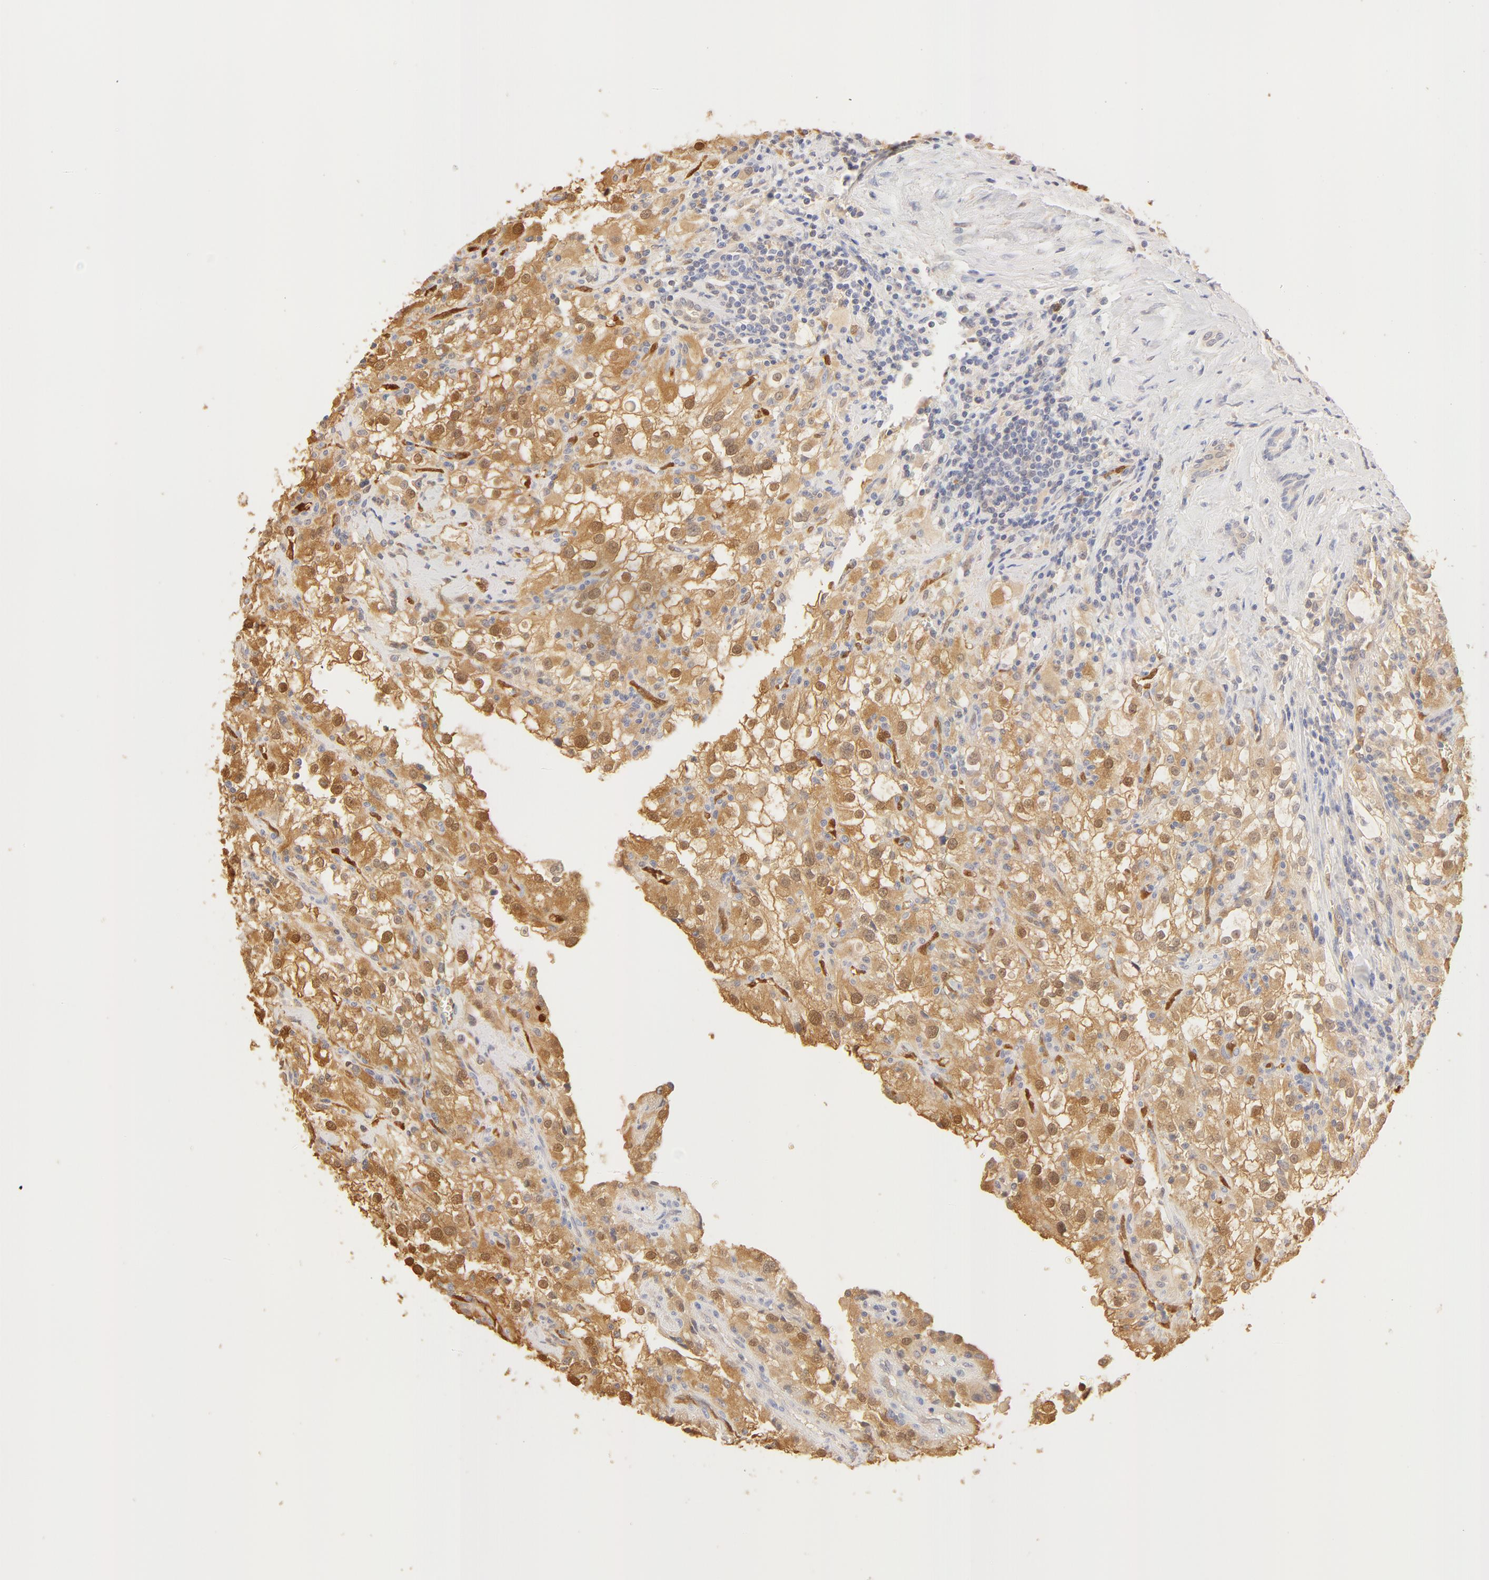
{"staining": {"intensity": "weak", "quantity": "25%-75%", "location": "cytoplasmic/membranous,nuclear"}, "tissue": "renal cancer", "cell_type": "Tumor cells", "image_type": "cancer", "snomed": [{"axis": "morphology", "description": "Adenocarcinoma, NOS"}, {"axis": "topography", "description": "Kidney"}], "caption": "Renal cancer tissue demonstrates weak cytoplasmic/membranous and nuclear expression in approximately 25%-75% of tumor cells", "gene": "CA2", "patient": {"sex": "female", "age": 52}}